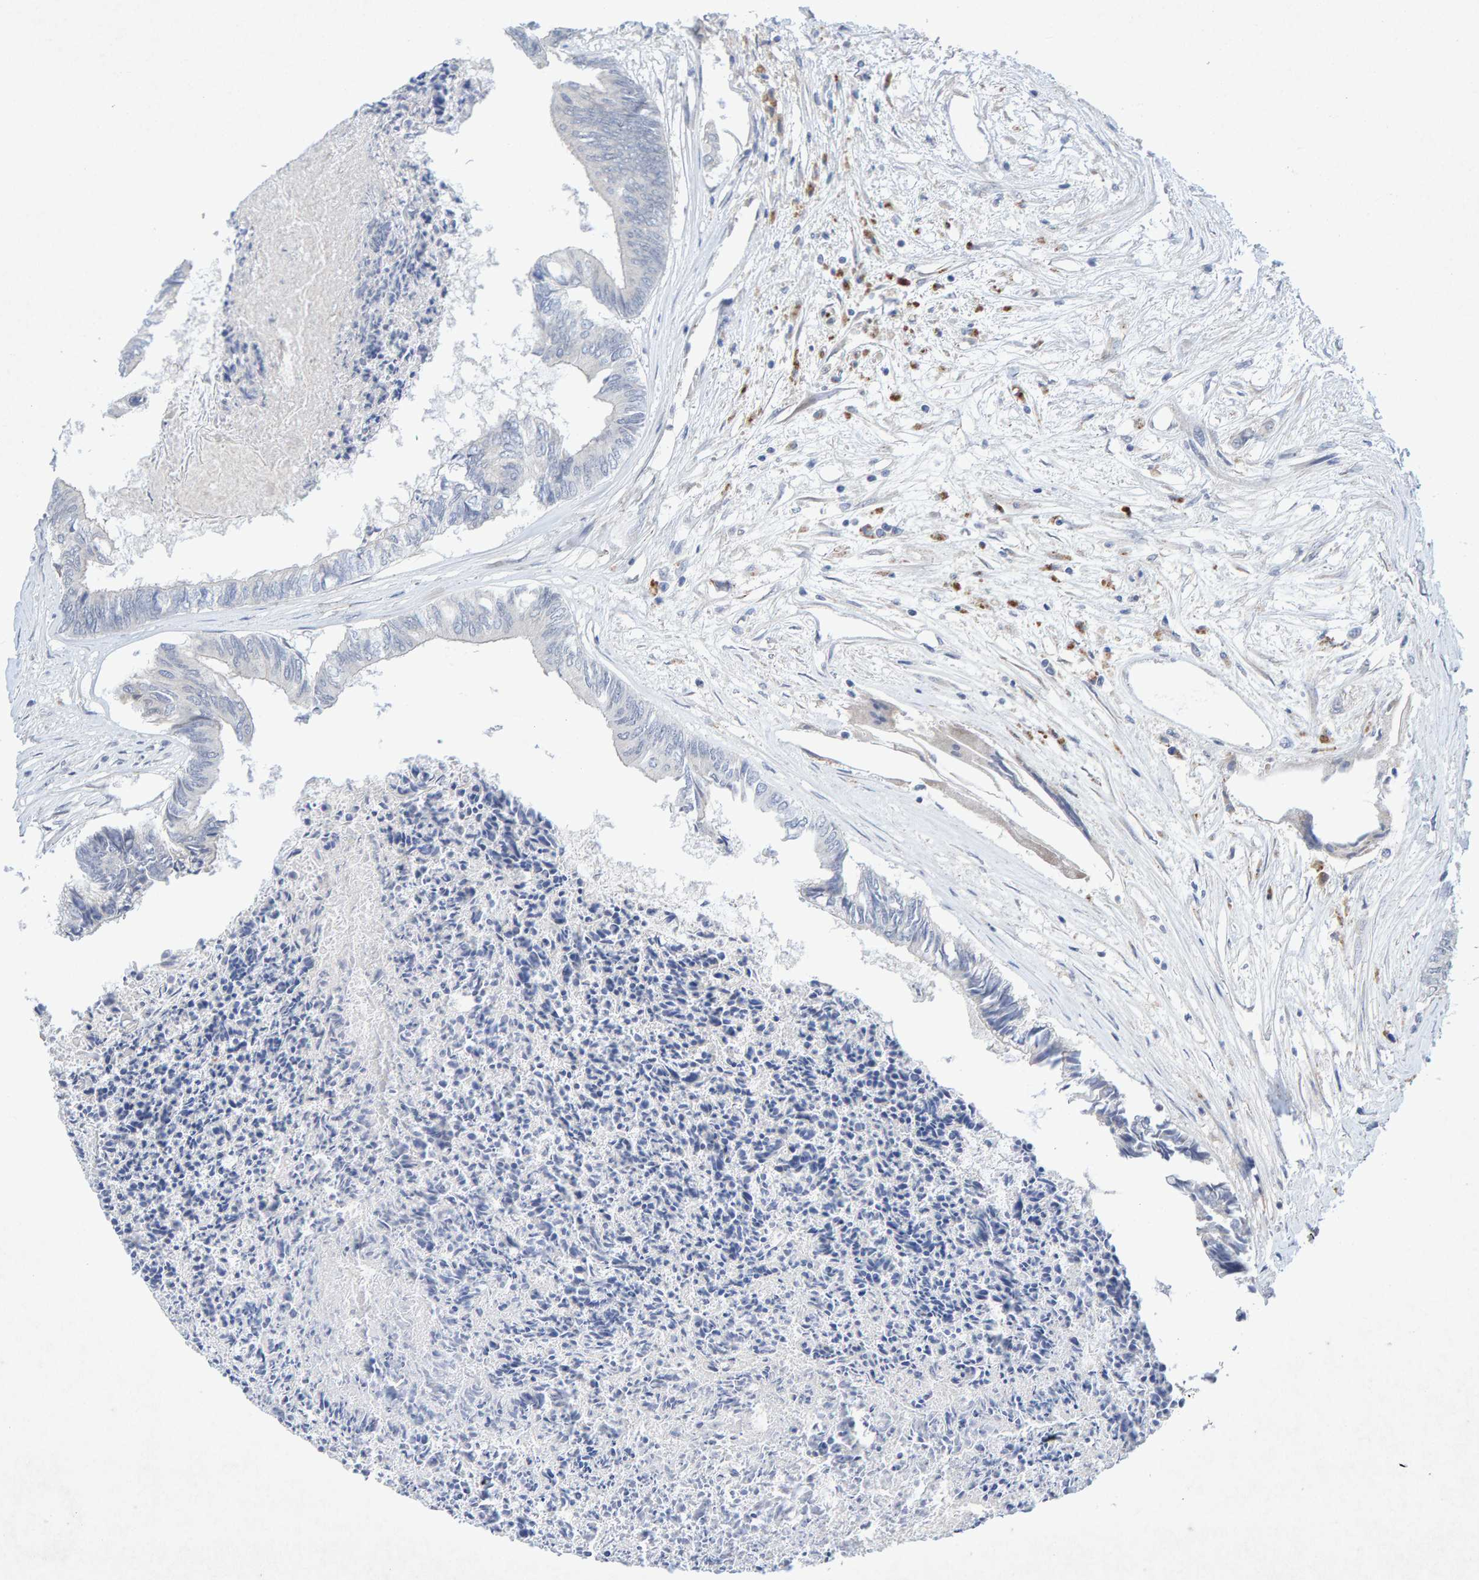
{"staining": {"intensity": "negative", "quantity": "none", "location": "none"}, "tissue": "colorectal cancer", "cell_type": "Tumor cells", "image_type": "cancer", "snomed": [{"axis": "morphology", "description": "Adenocarcinoma, NOS"}, {"axis": "topography", "description": "Rectum"}], "caption": "A histopathology image of human colorectal cancer (adenocarcinoma) is negative for staining in tumor cells.", "gene": "CDH2", "patient": {"sex": "male", "age": 63}}